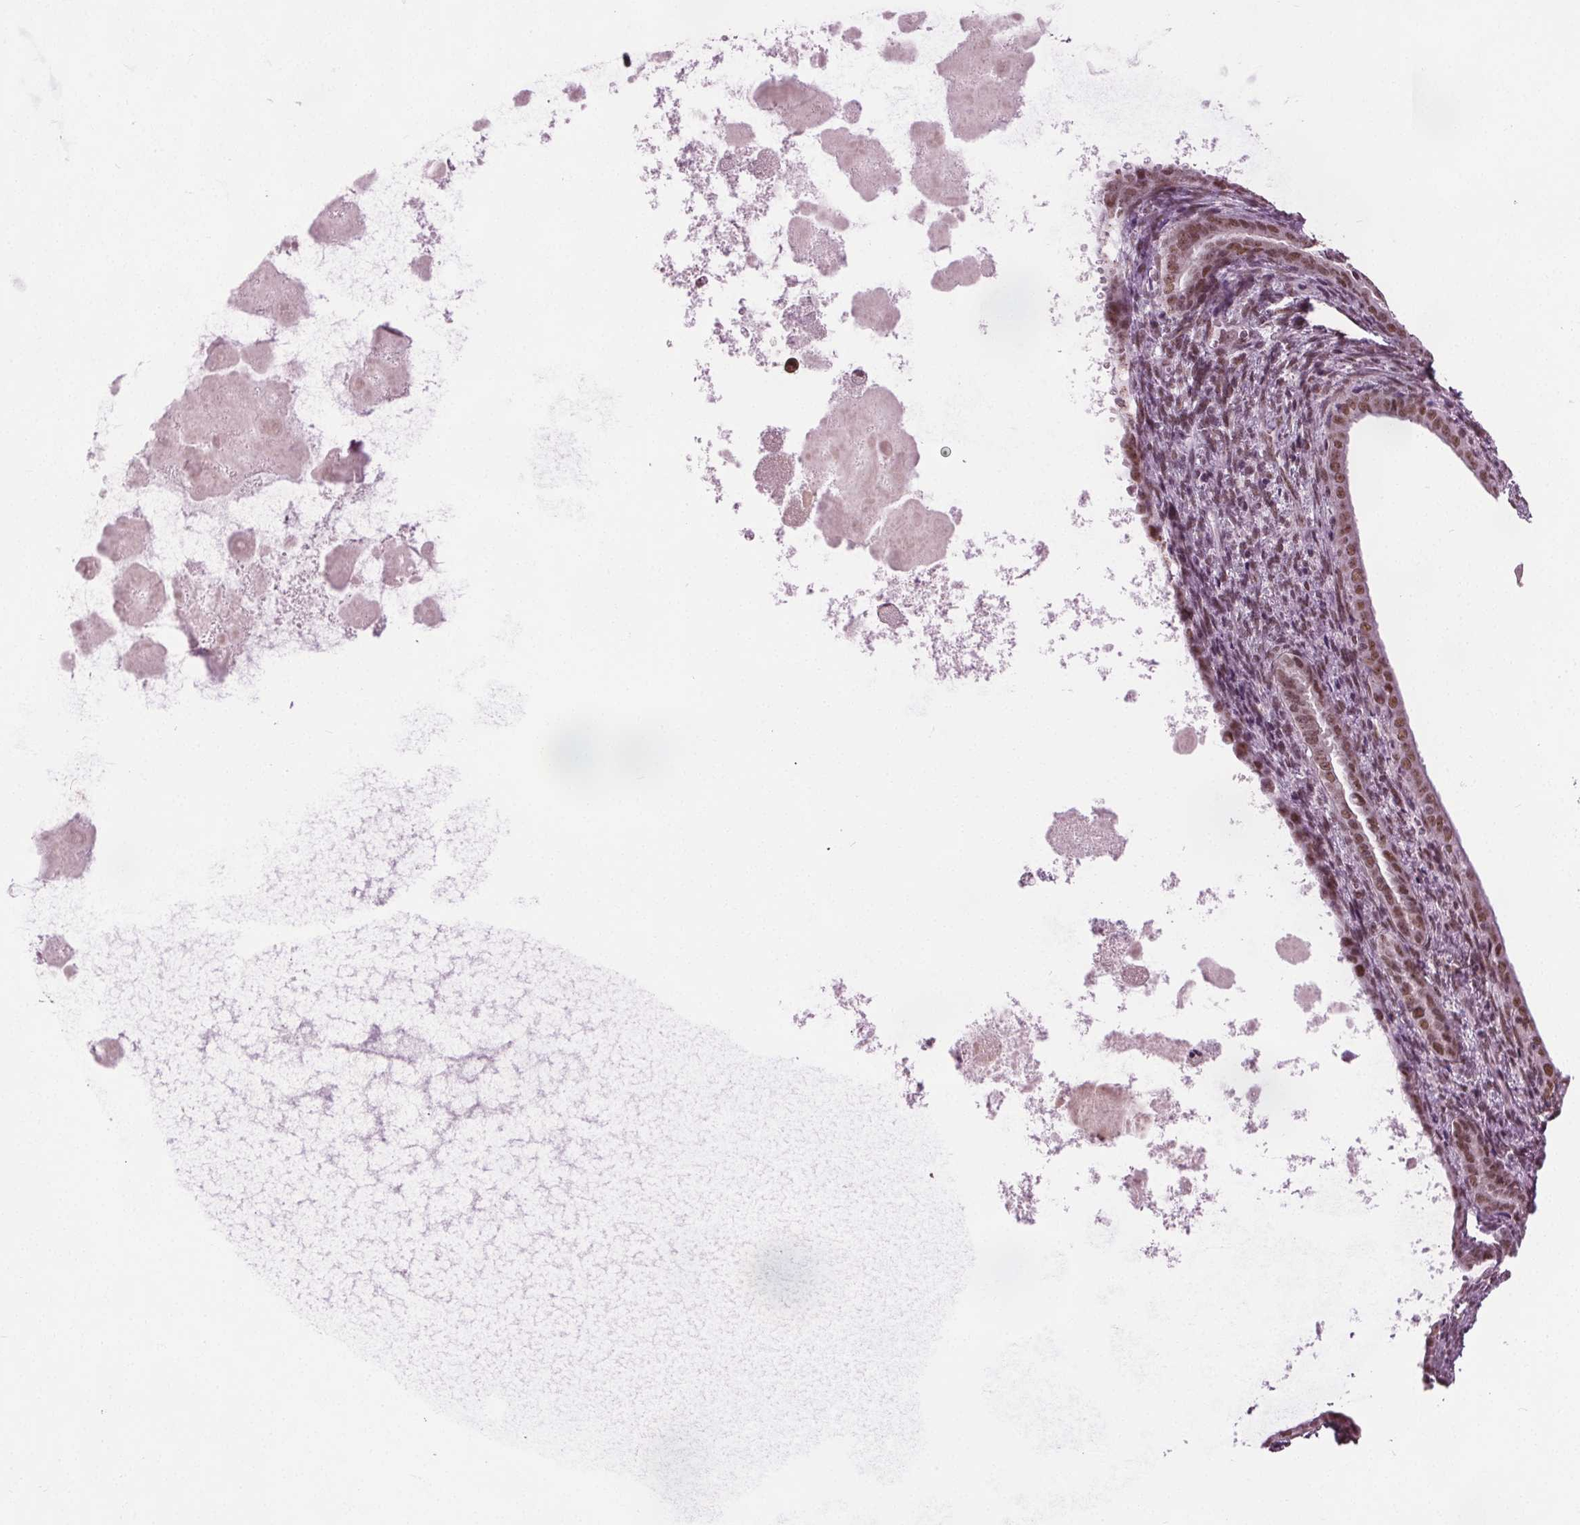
{"staining": {"intensity": "moderate", "quantity": ">75%", "location": "nuclear"}, "tissue": "endometrial cancer", "cell_type": "Tumor cells", "image_type": "cancer", "snomed": [{"axis": "morphology", "description": "Adenocarcinoma, NOS"}, {"axis": "topography", "description": "Endometrium"}], "caption": "Moderate nuclear protein staining is seen in about >75% of tumor cells in endometrial adenocarcinoma.", "gene": "IWS1", "patient": {"sex": "female", "age": 86}}